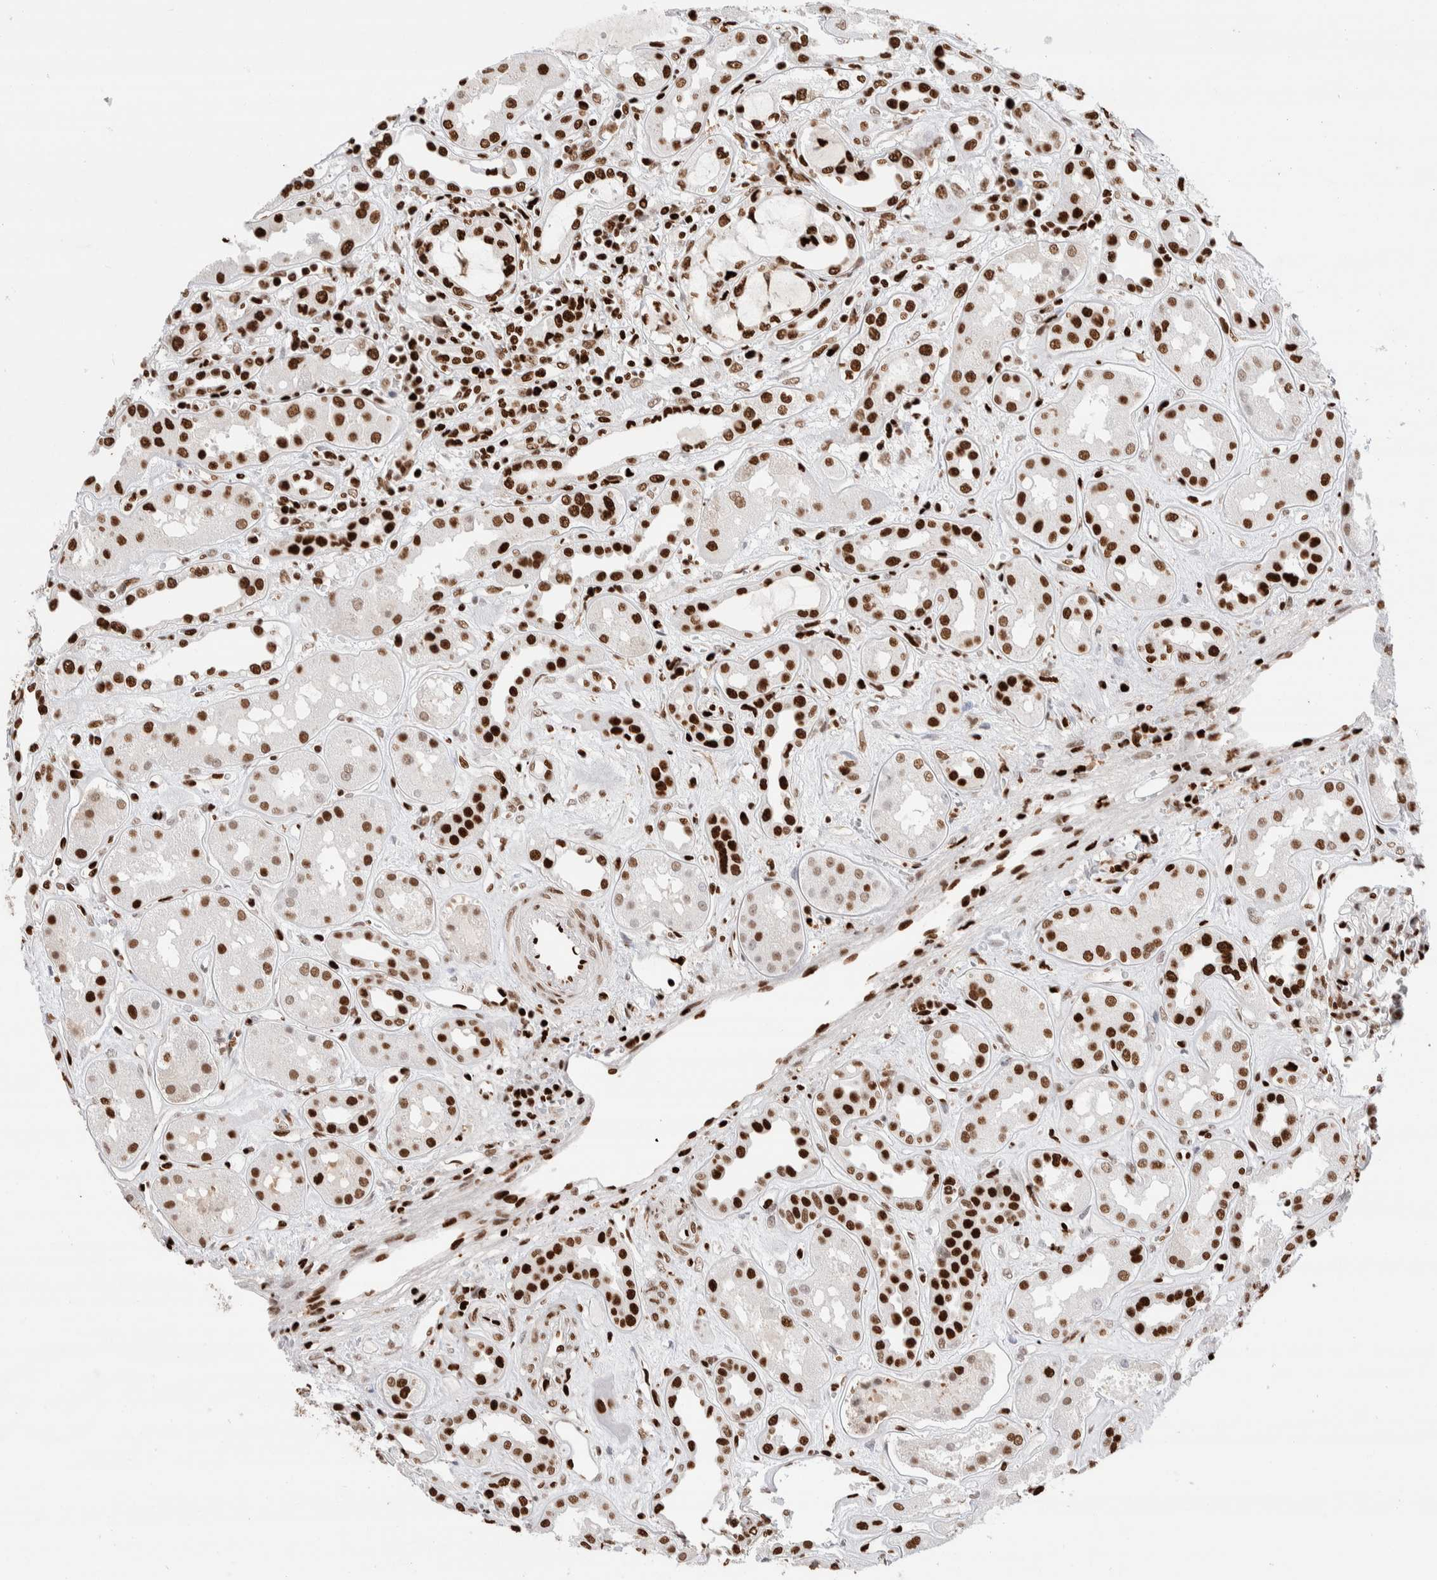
{"staining": {"intensity": "strong", "quantity": "25%-75%", "location": "nuclear"}, "tissue": "kidney", "cell_type": "Cells in glomeruli", "image_type": "normal", "snomed": [{"axis": "morphology", "description": "Normal tissue, NOS"}, {"axis": "topography", "description": "Kidney"}], "caption": "This micrograph shows immunohistochemistry (IHC) staining of normal kidney, with high strong nuclear positivity in approximately 25%-75% of cells in glomeruli.", "gene": "C17orf49", "patient": {"sex": "male", "age": 59}}